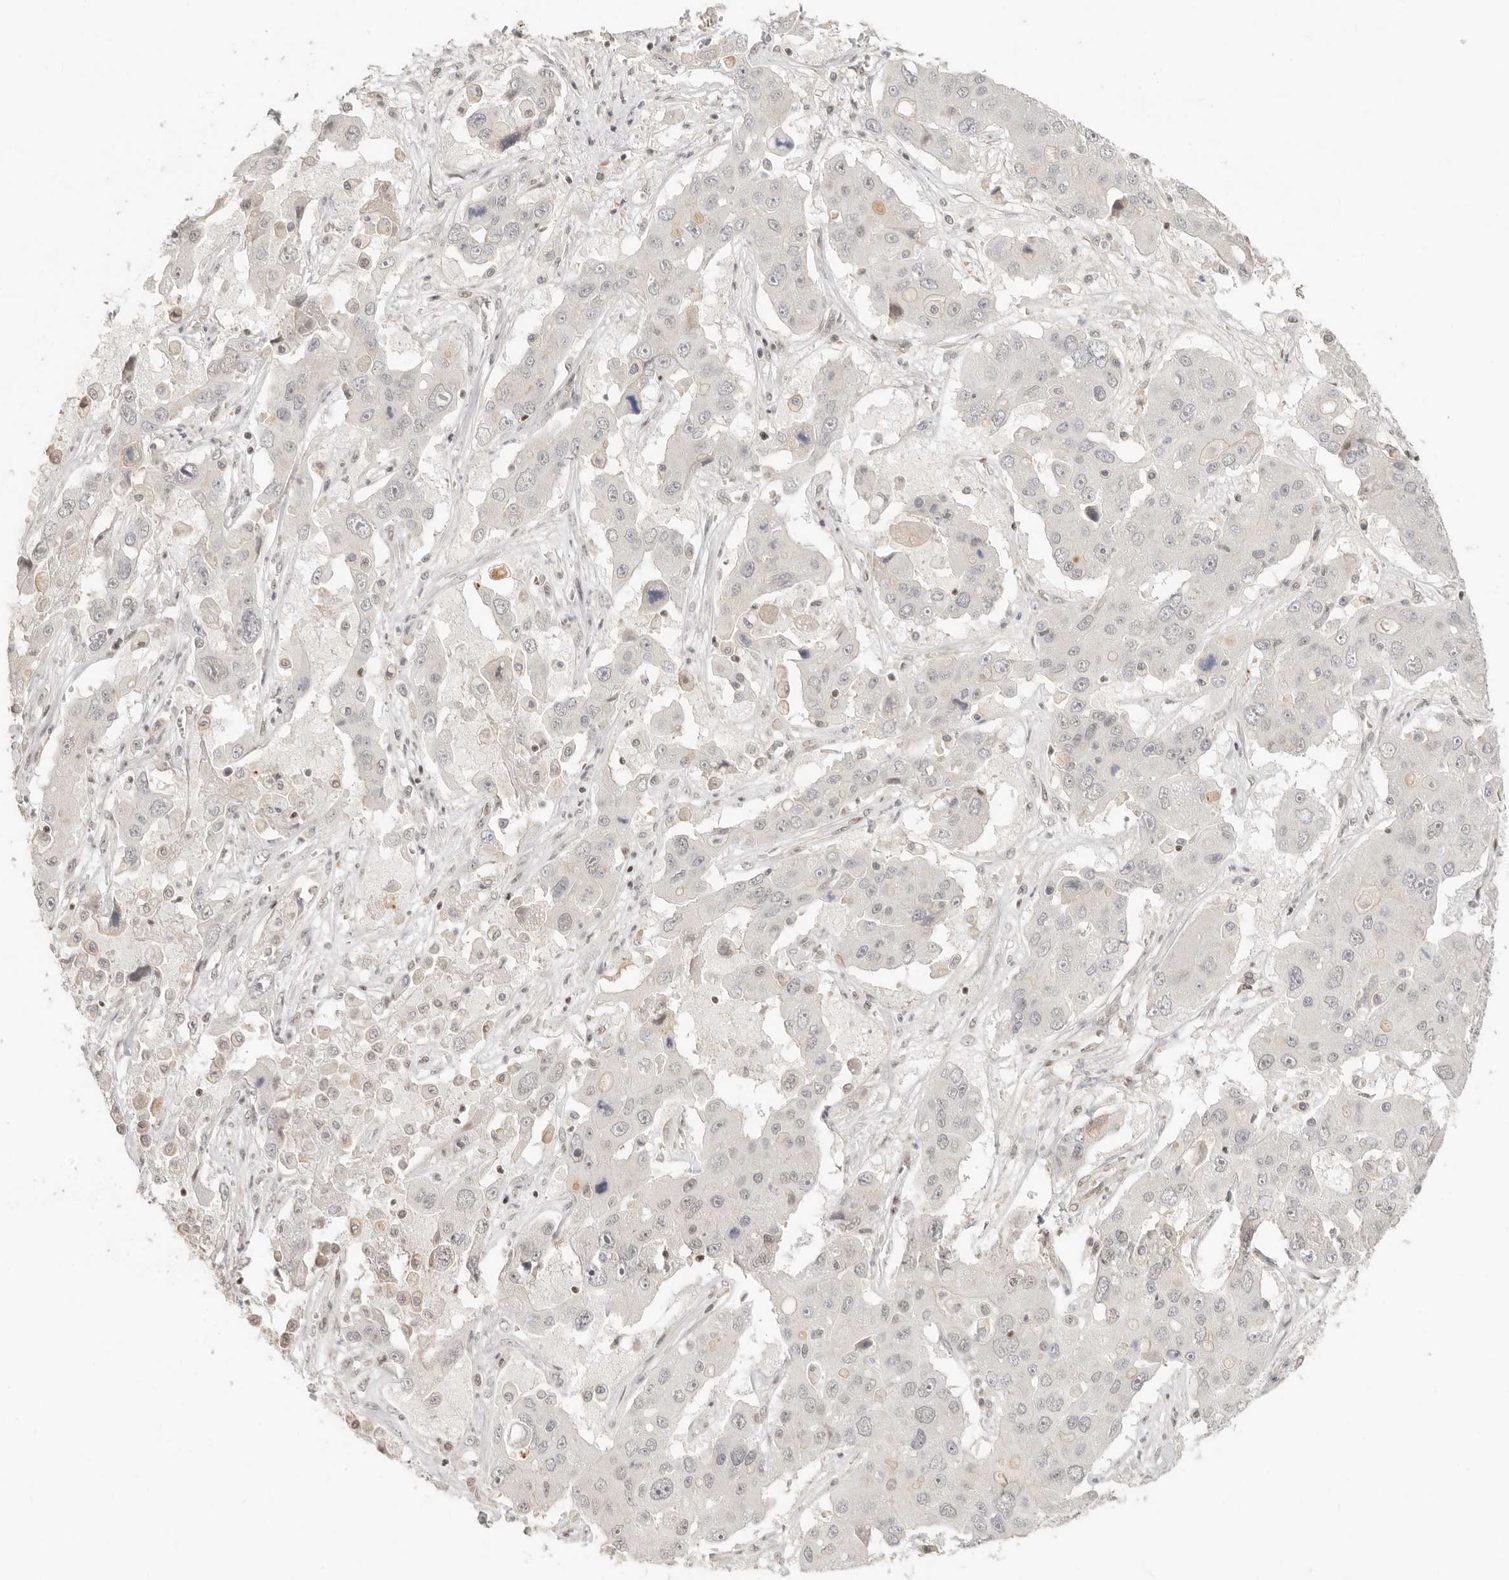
{"staining": {"intensity": "negative", "quantity": "none", "location": "none"}, "tissue": "liver cancer", "cell_type": "Tumor cells", "image_type": "cancer", "snomed": [{"axis": "morphology", "description": "Cholangiocarcinoma"}, {"axis": "topography", "description": "Liver"}], "caption": "Liver cancer (cholangiocarcinoma) stained for a protein using immunohistochemistry (IHC) displays no expression tumor cells.", "gene": "GABPA", "patient": {"sex": "male", "age": 67}}